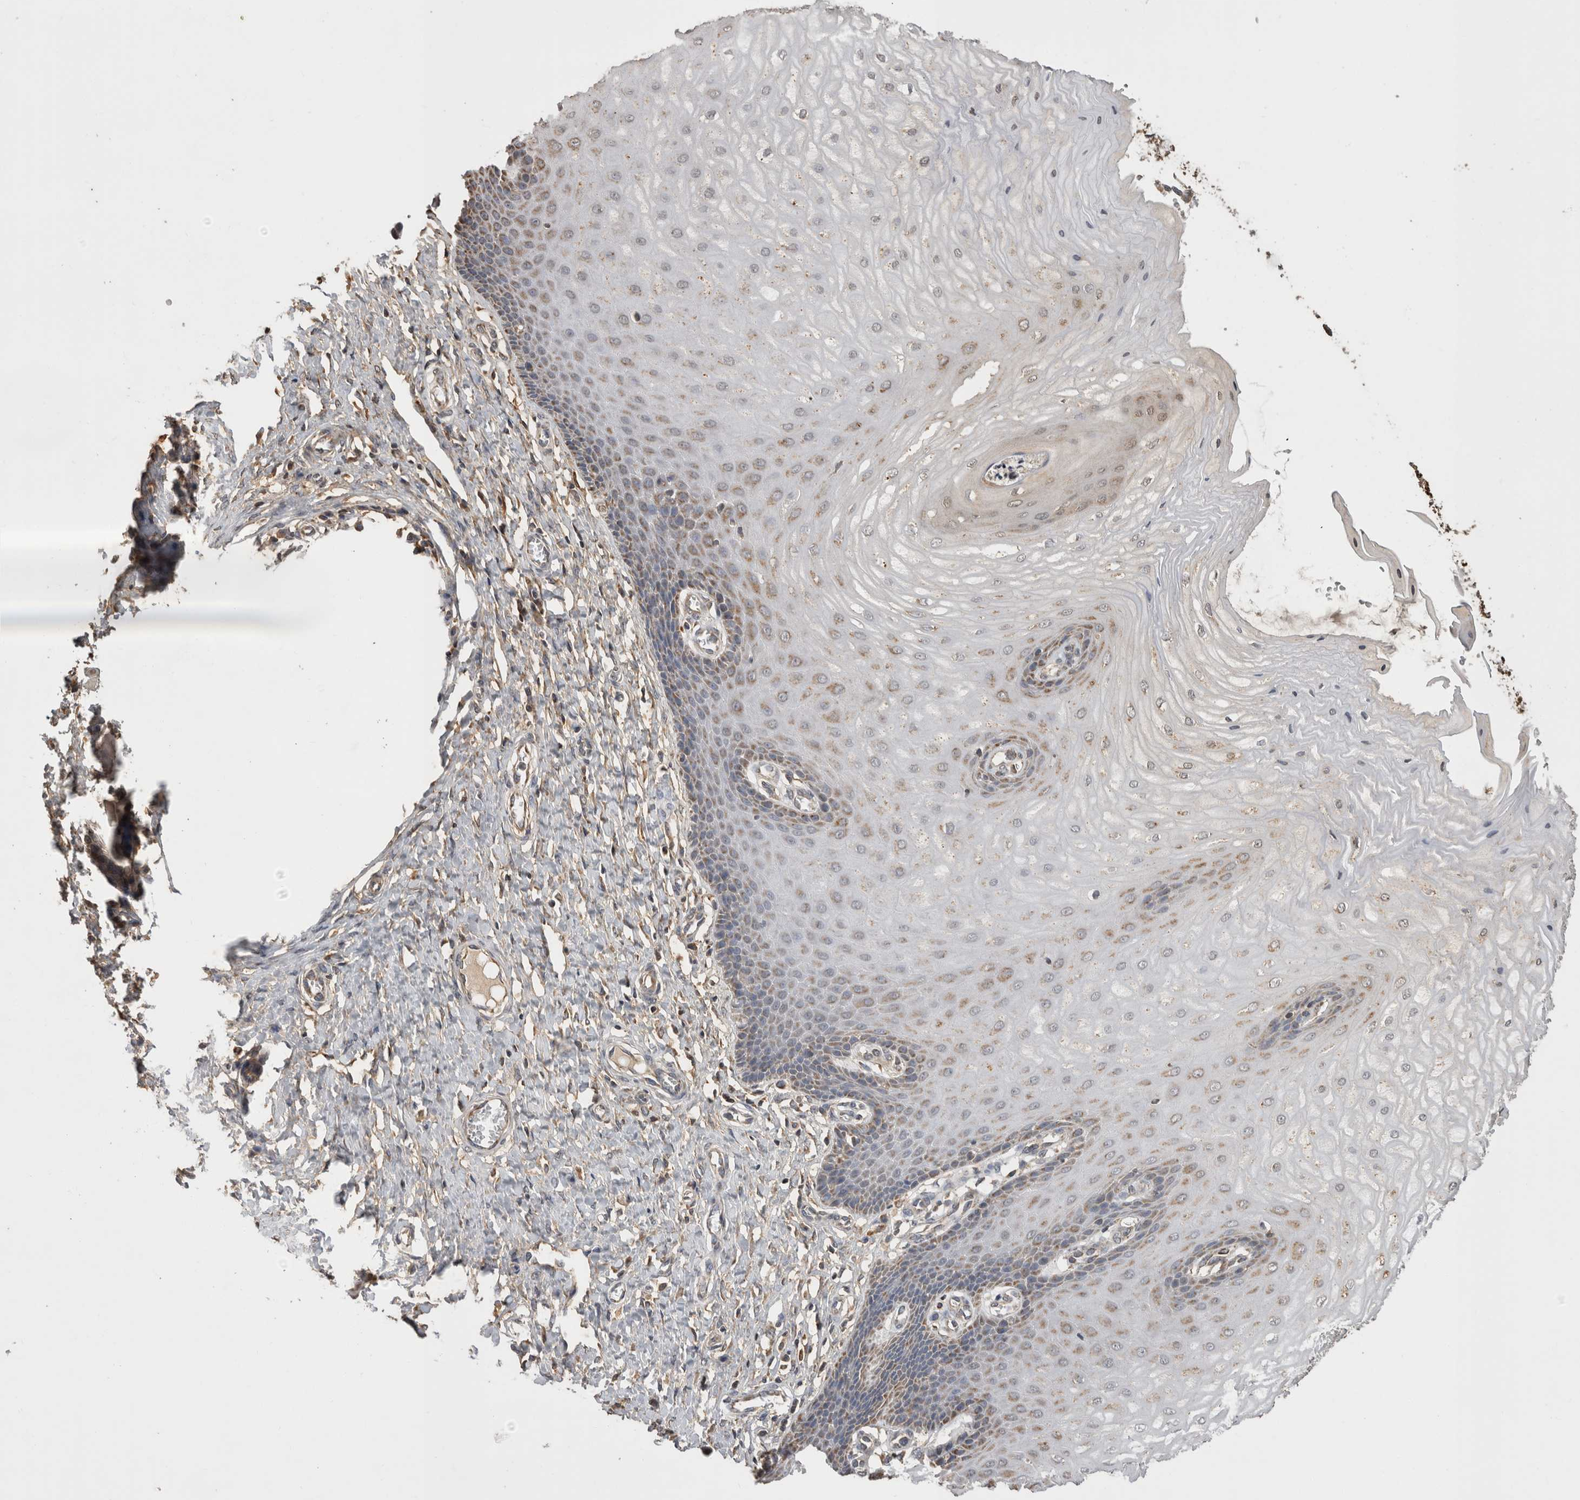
{"staining": {"intensity": "weak", "quantity": "25%-75%", "location": "cytoplasmic/membranous"}, "tissue": "cervix", "cell_type": "Glandular cells", "image_type": "normal", "snomed": [{"axis": "morphology", "description": "Normal tissue, NOS"}, {"axis": "topography", "description": "Cervix"}], "caption": "The histopathology image displays immunohistochemical staining of benign cervix. There is weak cytoplasmic/membranous staining is seen in approximately 25%-75% of glandular cells.", "gene": "PREP", "patient": {"sex": "female", "age": 55}}